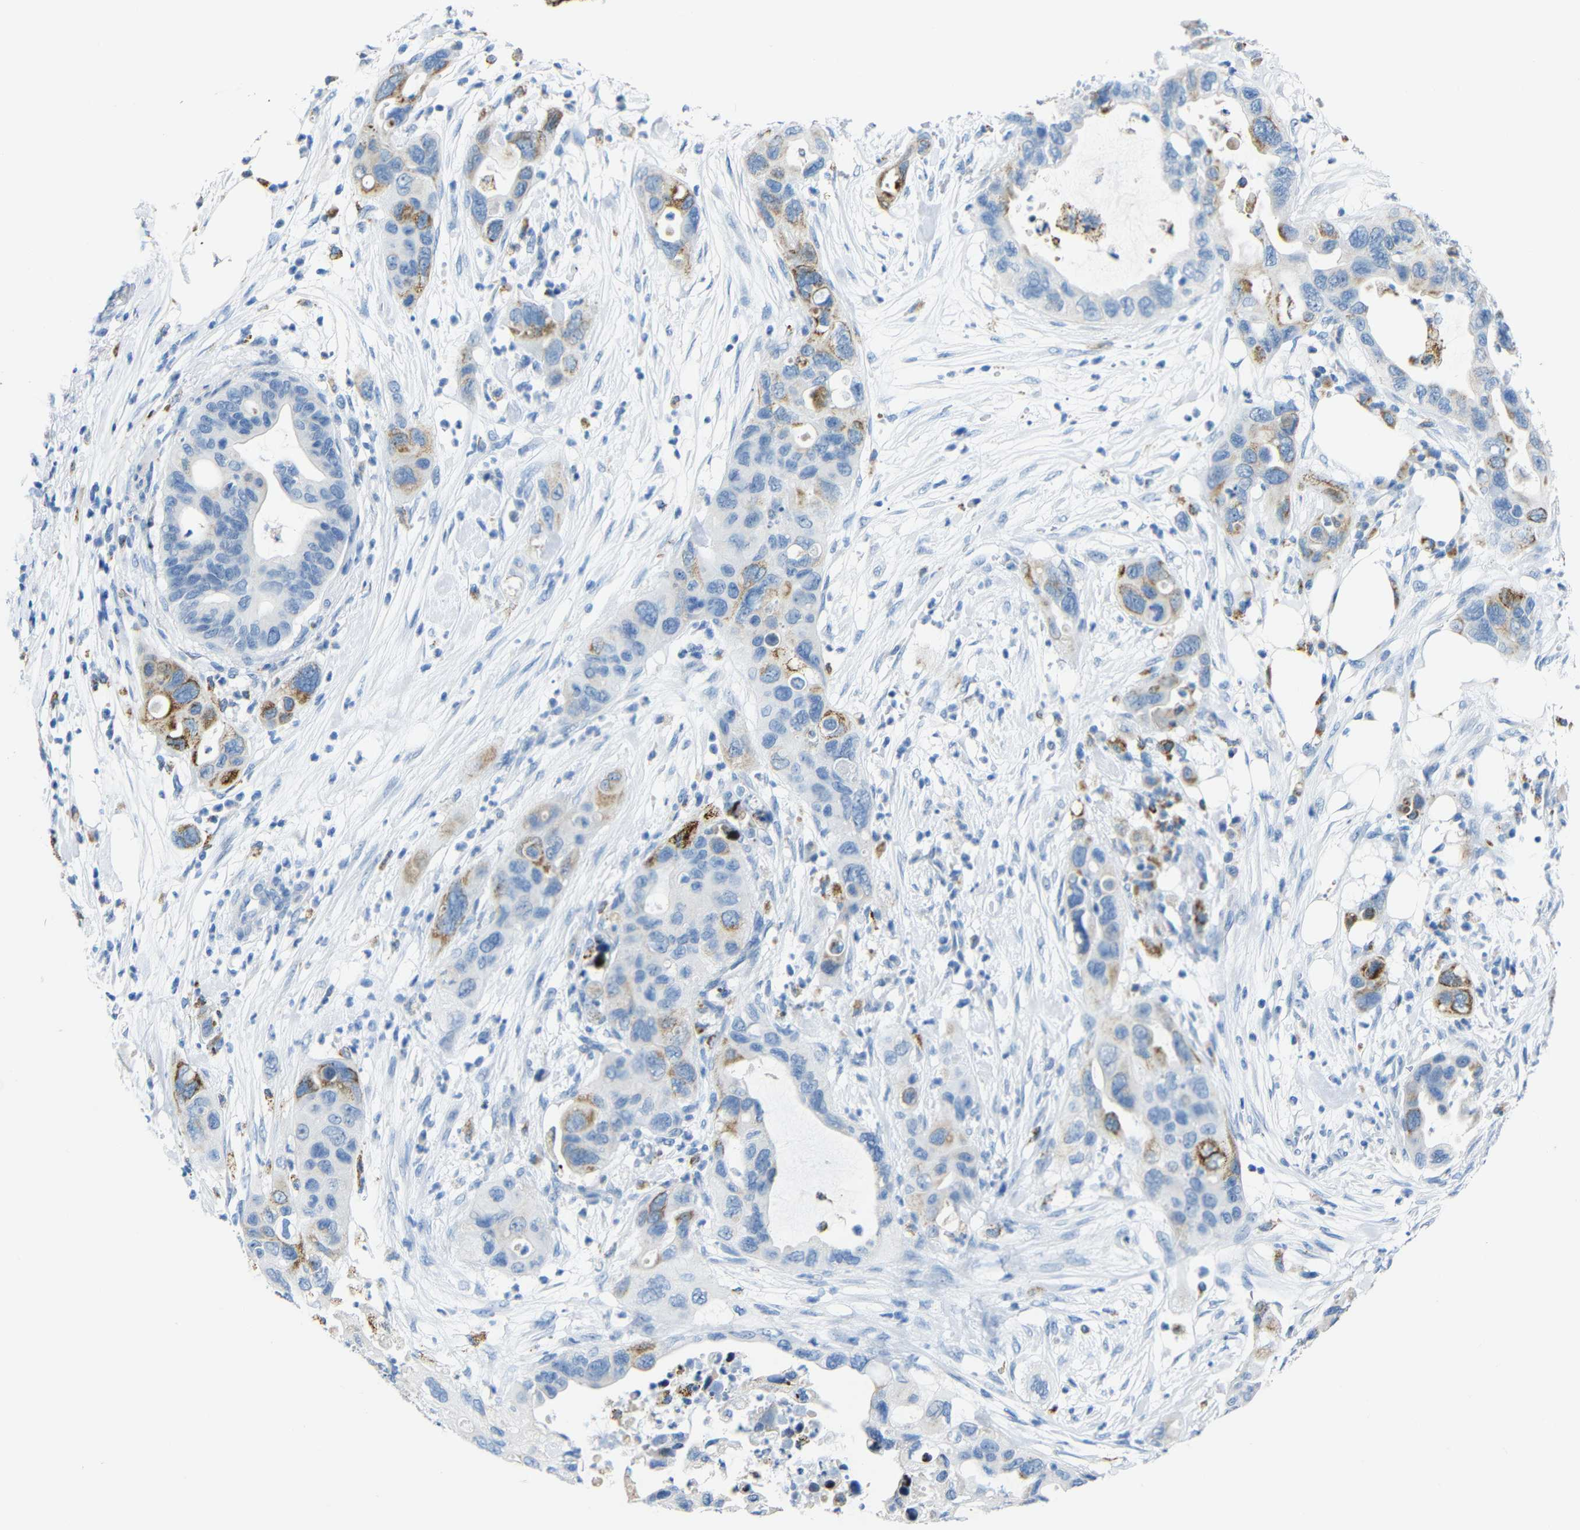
{"staining": {"intensity": "moderate", "quantity": "<25%", "location": "cytoplasmic/membranous"}, "tissue": "pancreatic cancer", "cell_type": "Tumor cells", "image_type": "cancer", "snomed": [{"axis": "morphology", "description": "Adenocarcinoma, NOS"}, {"axis": "topography", "description": "Pancreas"}], "caption": "IHC (DAB (3,3'-diaminobenzidine)) staining of pancreatic cancer (adenocarcinoma) exhibits moderate cytoplasmic/membranous protein positivity in about <25% of tumor cells.", "gene": "C15orf48", "patient": {"sex": "female", "age": 71}}